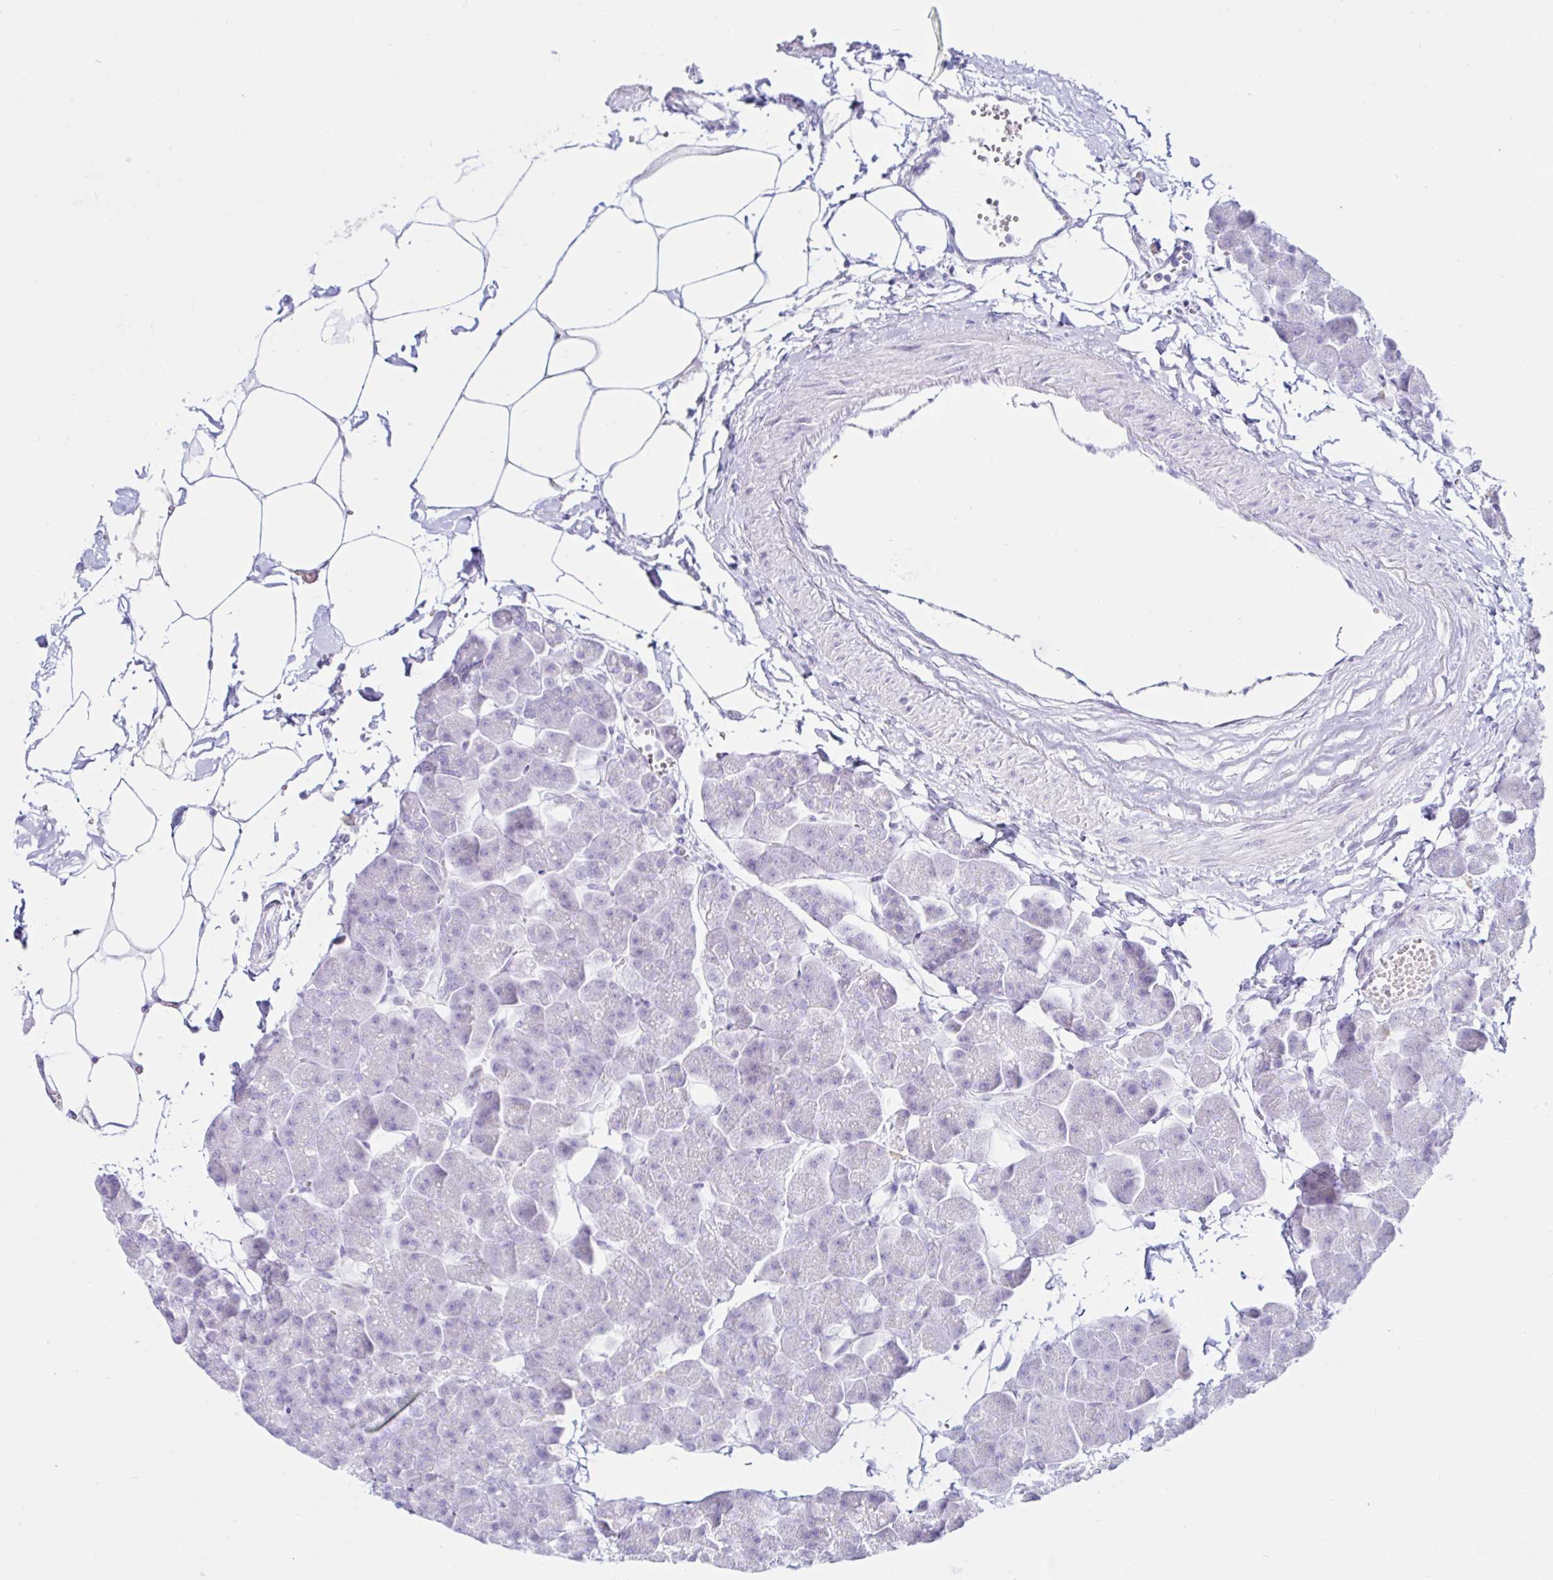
{"staining": {"intensity": "negative", "quantity": "none", "location": "none"}, "tissue": "pancreas", "cell_type": "Exocrine glandular cells", "image_type": "normal", "snomed": [{"axis": "morphology", "description": "Normal tissue, NOS"}, {"axis": "topography", "description": "Pancreas"}], "caption": "IHC image of normal pancreas stained for a protein (brown), which displays no expression in exocrine glandular cells. (IHC, brightfield microscopy, high magnification).", "gene": "BEST1", "patient": {"sex": "male", "age": 35}}